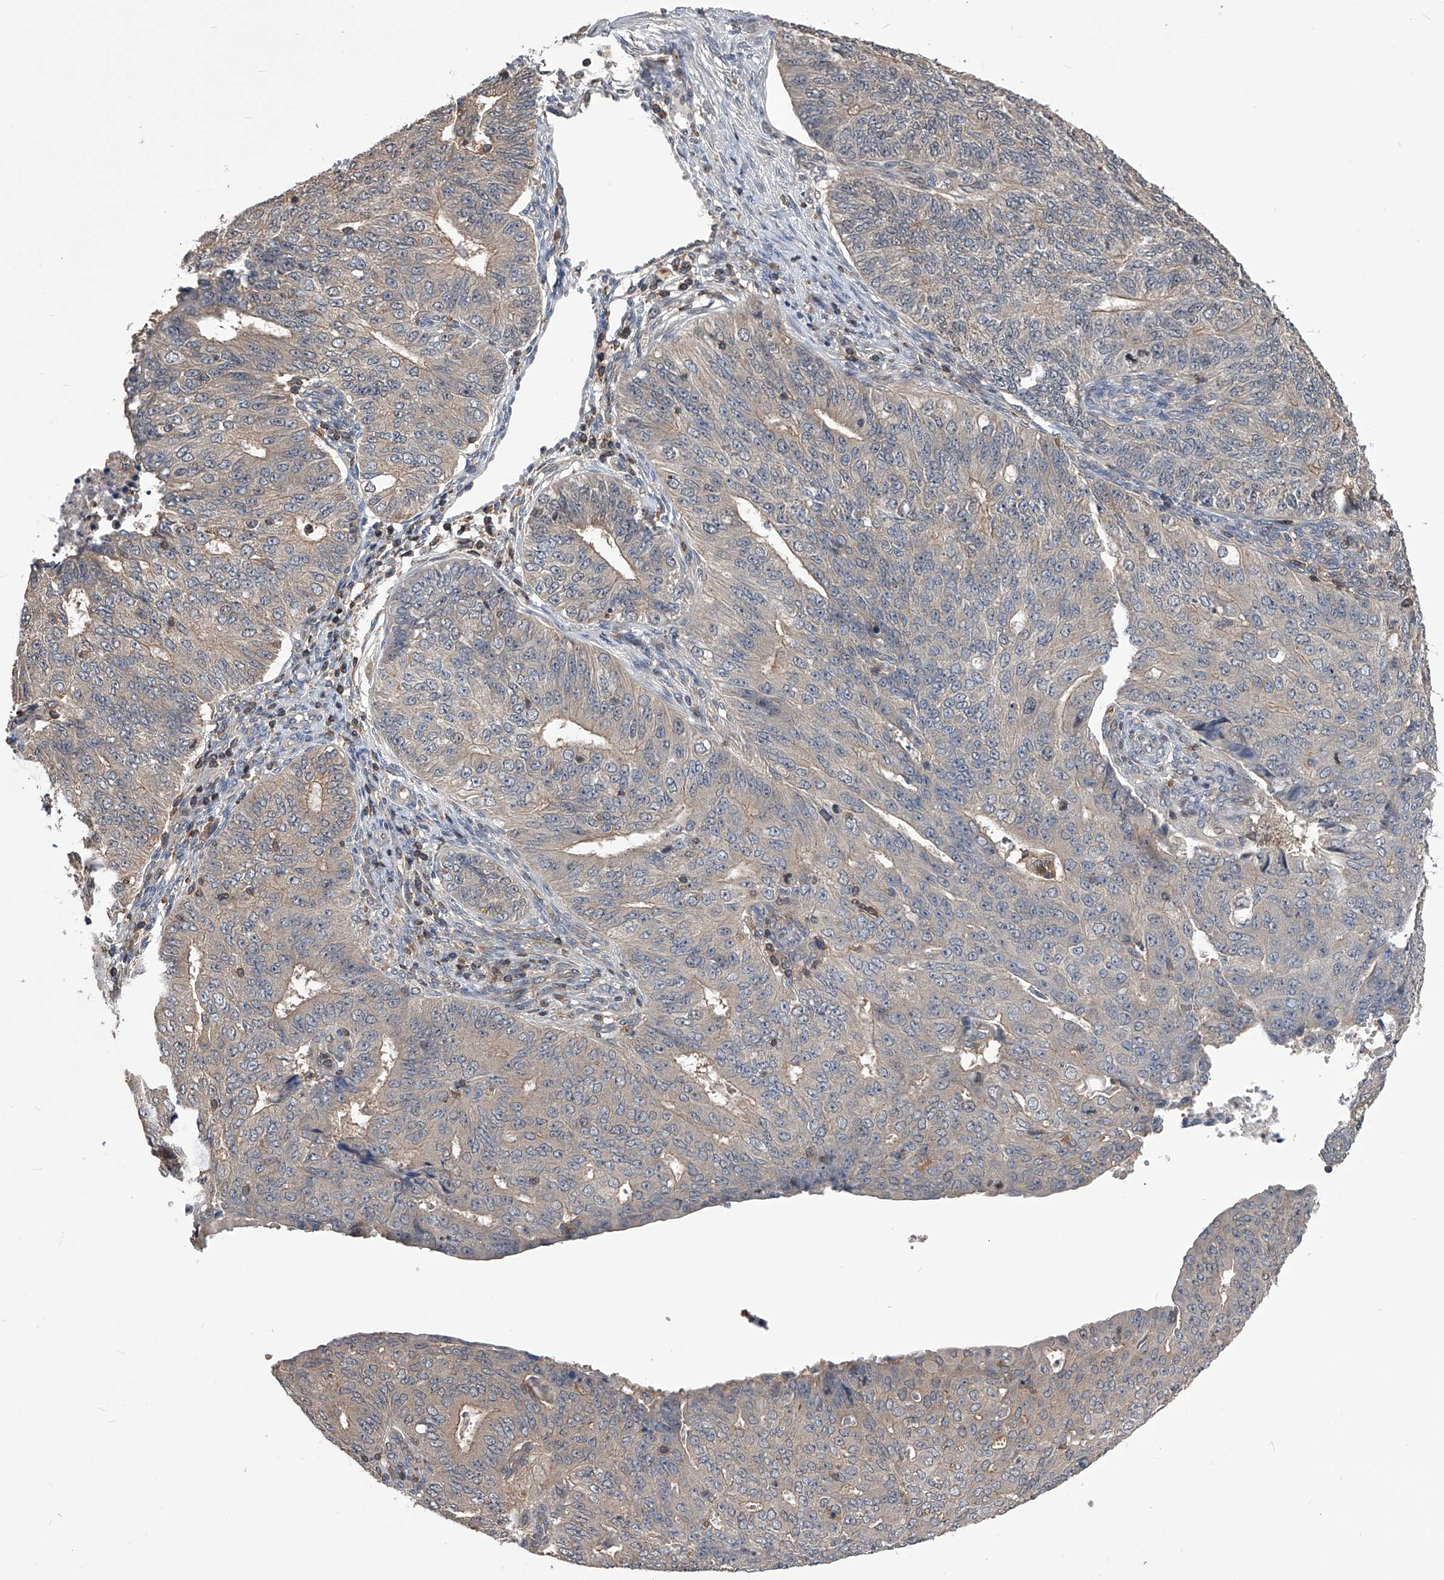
{"staining": {"intensity": "weak", "quantity": "25%-75%", "location": "cytoplasmic/membranous"}, "tissue": "endometrial cancer", "cell_type": "Tumor cells", "image_type": "cancer", "snomed": [{"axis": "morphology", "description": "Adenocarcinoma, NOS"}, {"axis": "topography", "description": "Endometrium"}], "caption": "A photomicrograph of adenocarcinoma (endometrial) stained for a protein demonstrates weak cytoplasmic/membranous brown staining in tumor cells.", "gene": "PAN3", "patient": {"sex": "female", "age": 32}}